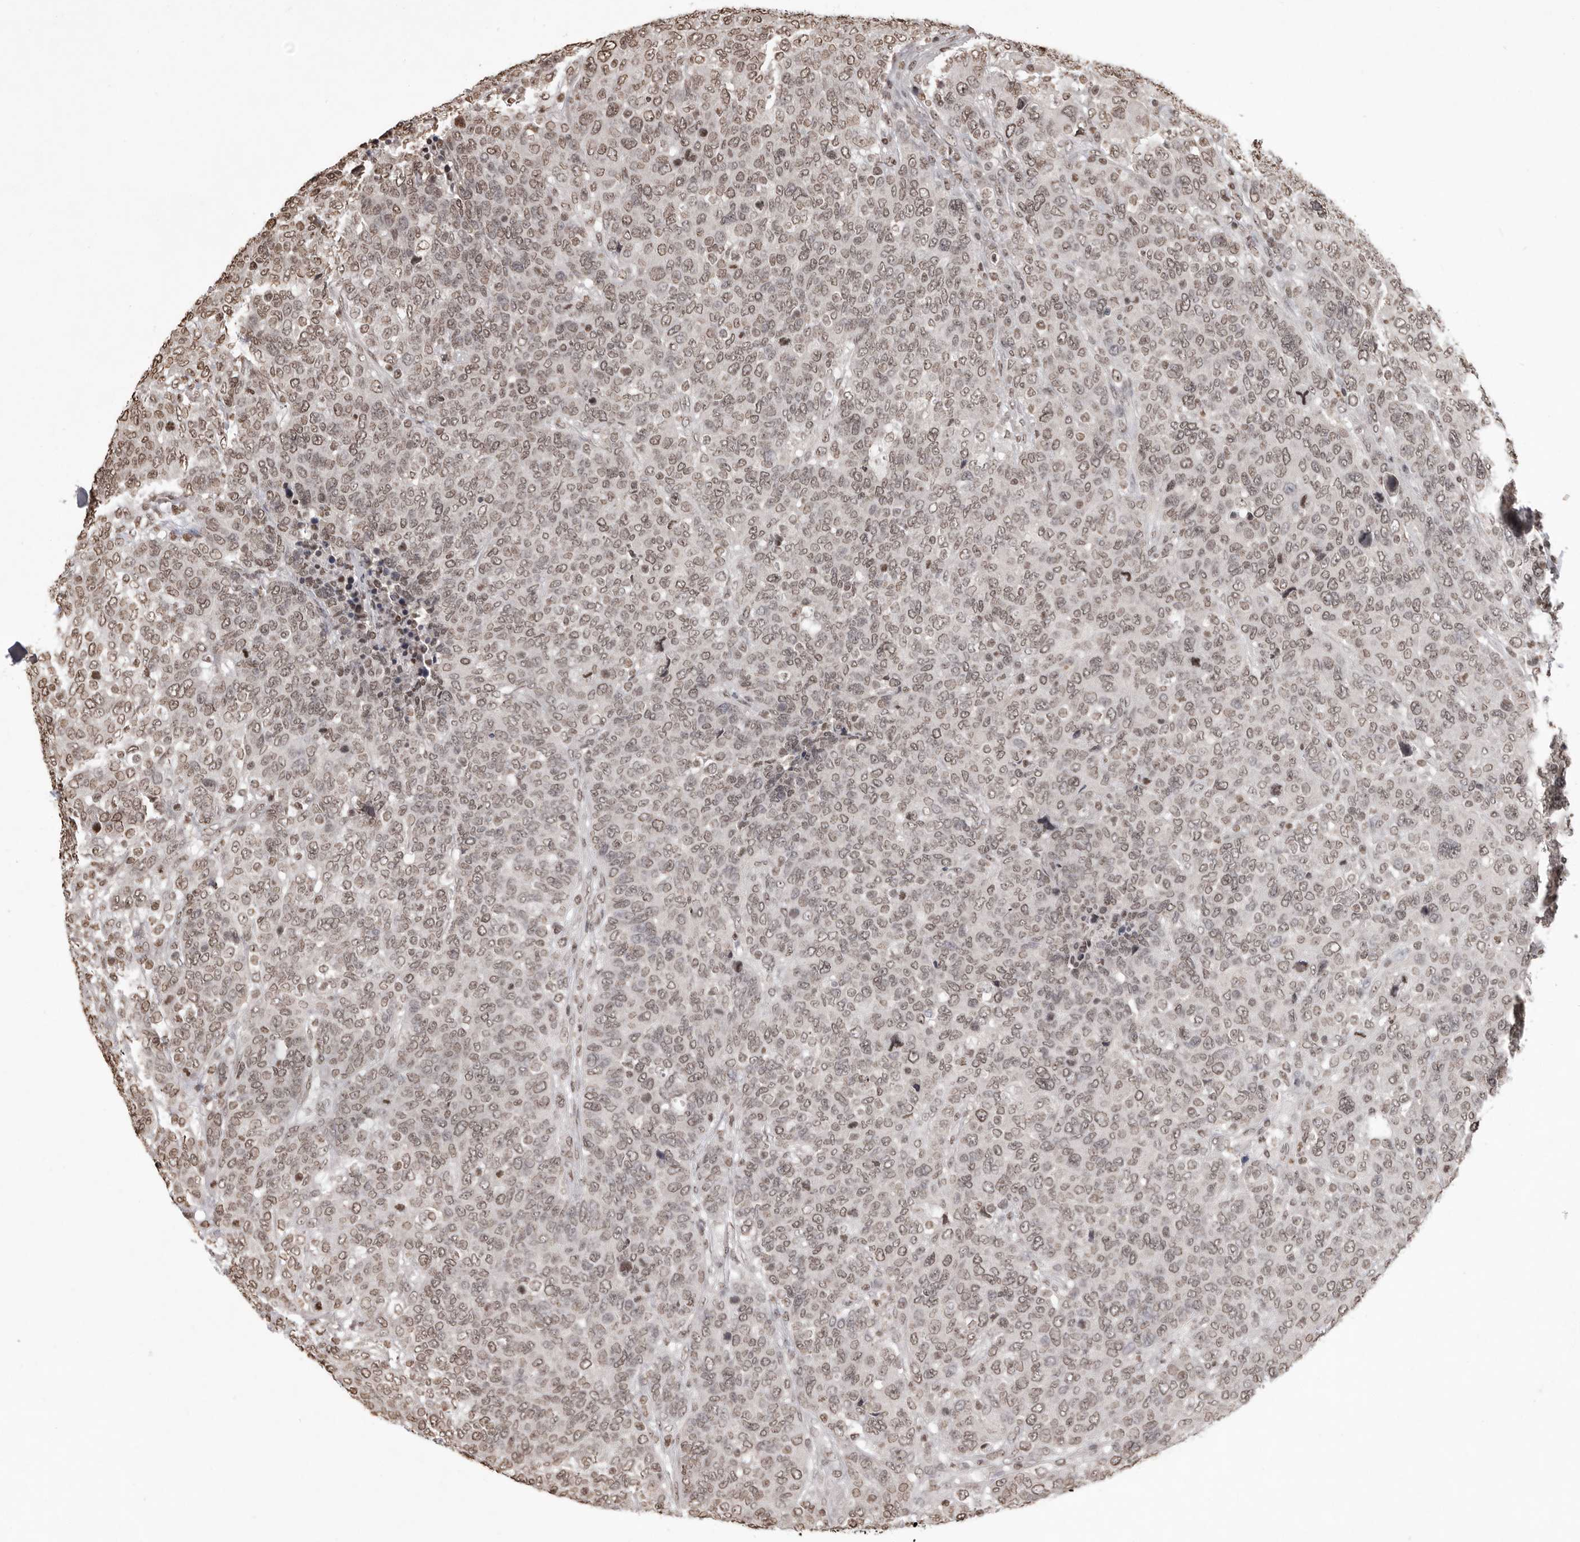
{"staining": {"intensity": "weak", "quantity": ">75%", "location": "nuclear"}, "tissue": "breast cancer", "cell_type": "Tumor cells", "image_type": "cancer", "snomed": [{"axis": "morphology", "description": "Duct carcinoma"}, {"axis": "topography", "description": "Breast"}], "caption": "This is a photomicrograph of IHC staining of breast cancer (infiltrating ductal carcinoma), which shows weak expression in the nuclear of tumor cells.", "gene": "WDR45", "patient": {"sex": "female", "age": 37}}